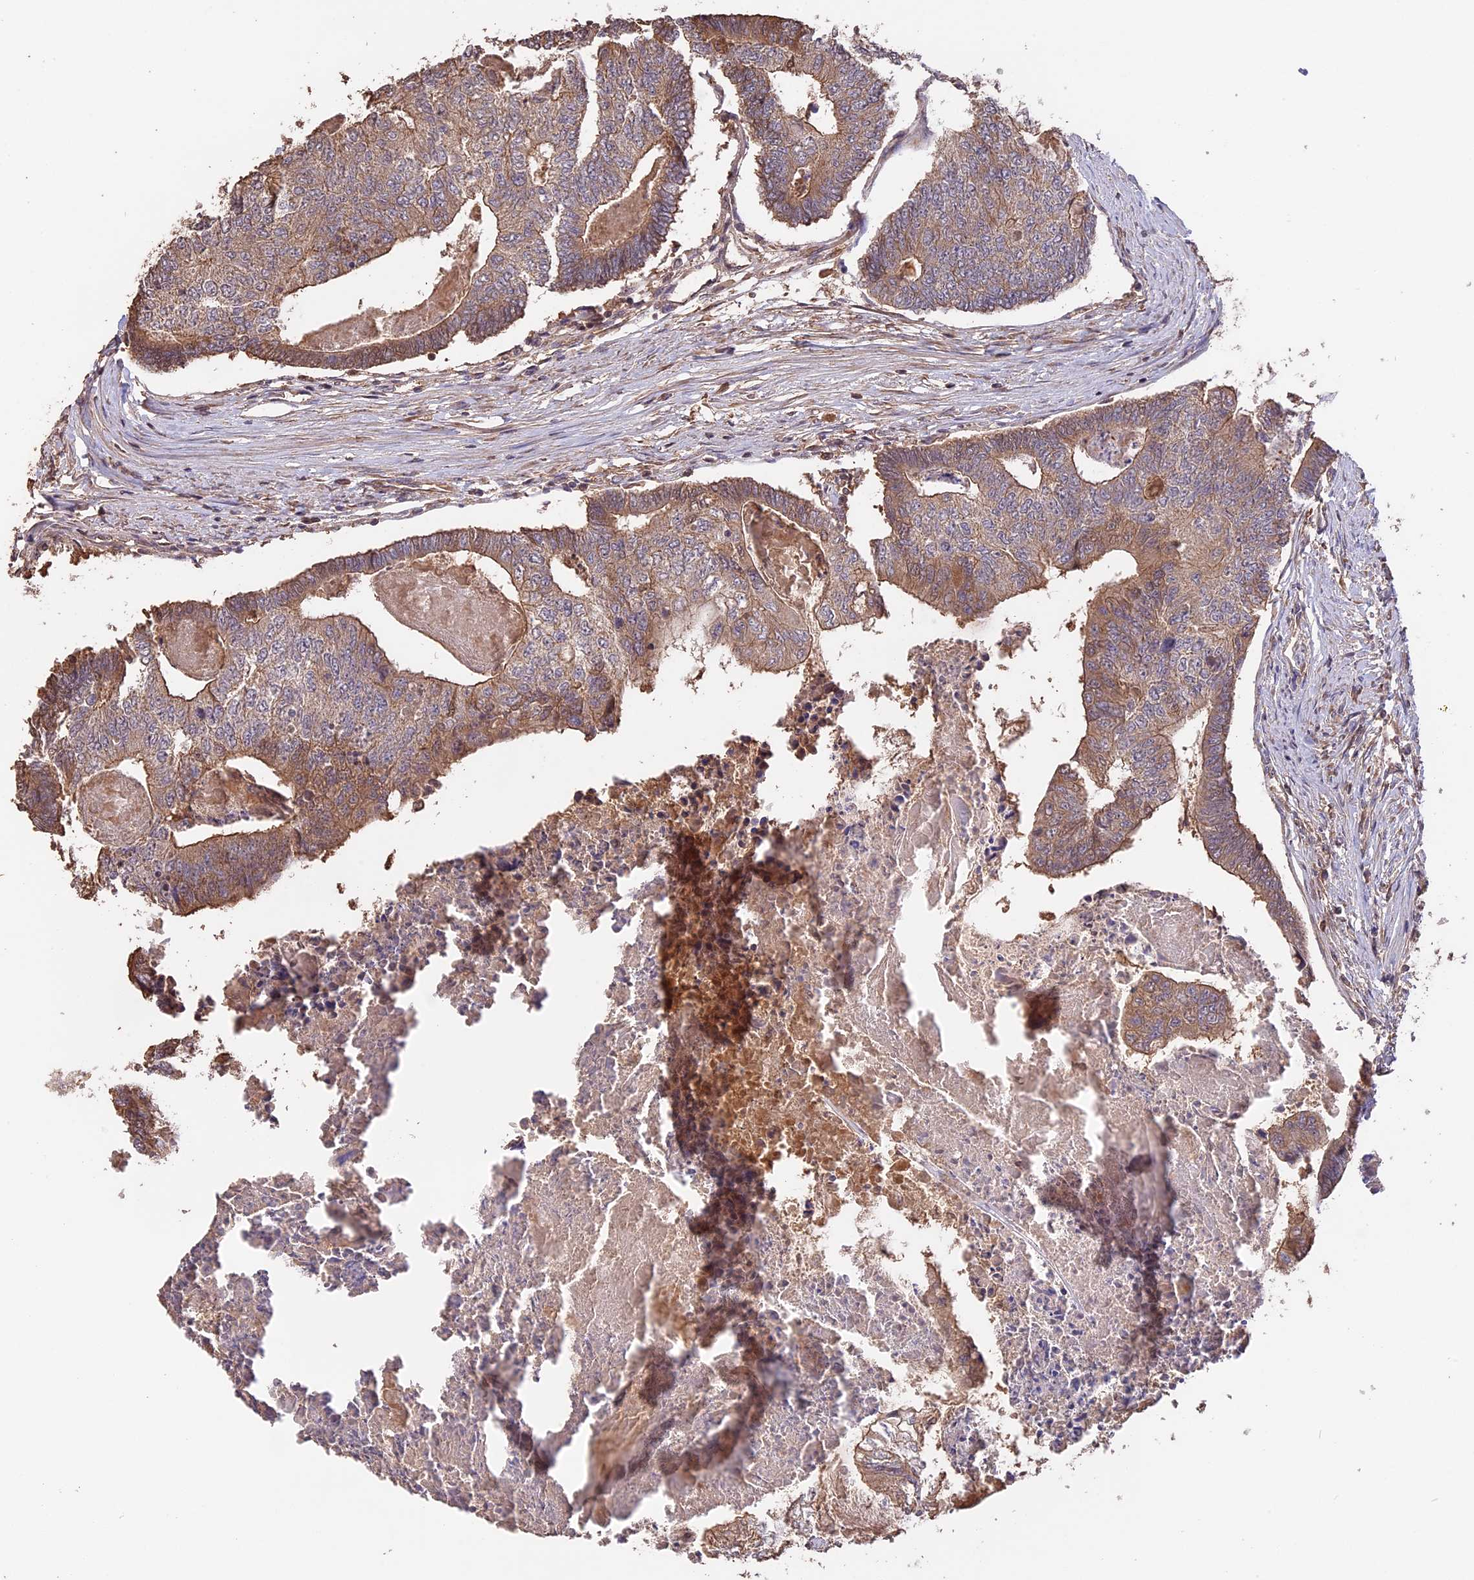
{"staining": {"intensity": "weak", "quantity": ">75%", "location": "cytoplasmic/membranous"}, "tissue": "colorectal cancer", "cell_type": "Tumor cells", "image_type": "cancer", "snomed": [{"axis": "morphology", "description": "Adenocarcinoma, NOS"}, {"axis": "topography", "description": "Colon"}], "caption": "Immunohistochemical staining of colorectal cancer demonstrates low levels of weak cytoplasmic/membranous positivity in approximately >75% of tumor cells.", "gene": "RASAL1", "patient": {"sex": "female", "age": 67}}